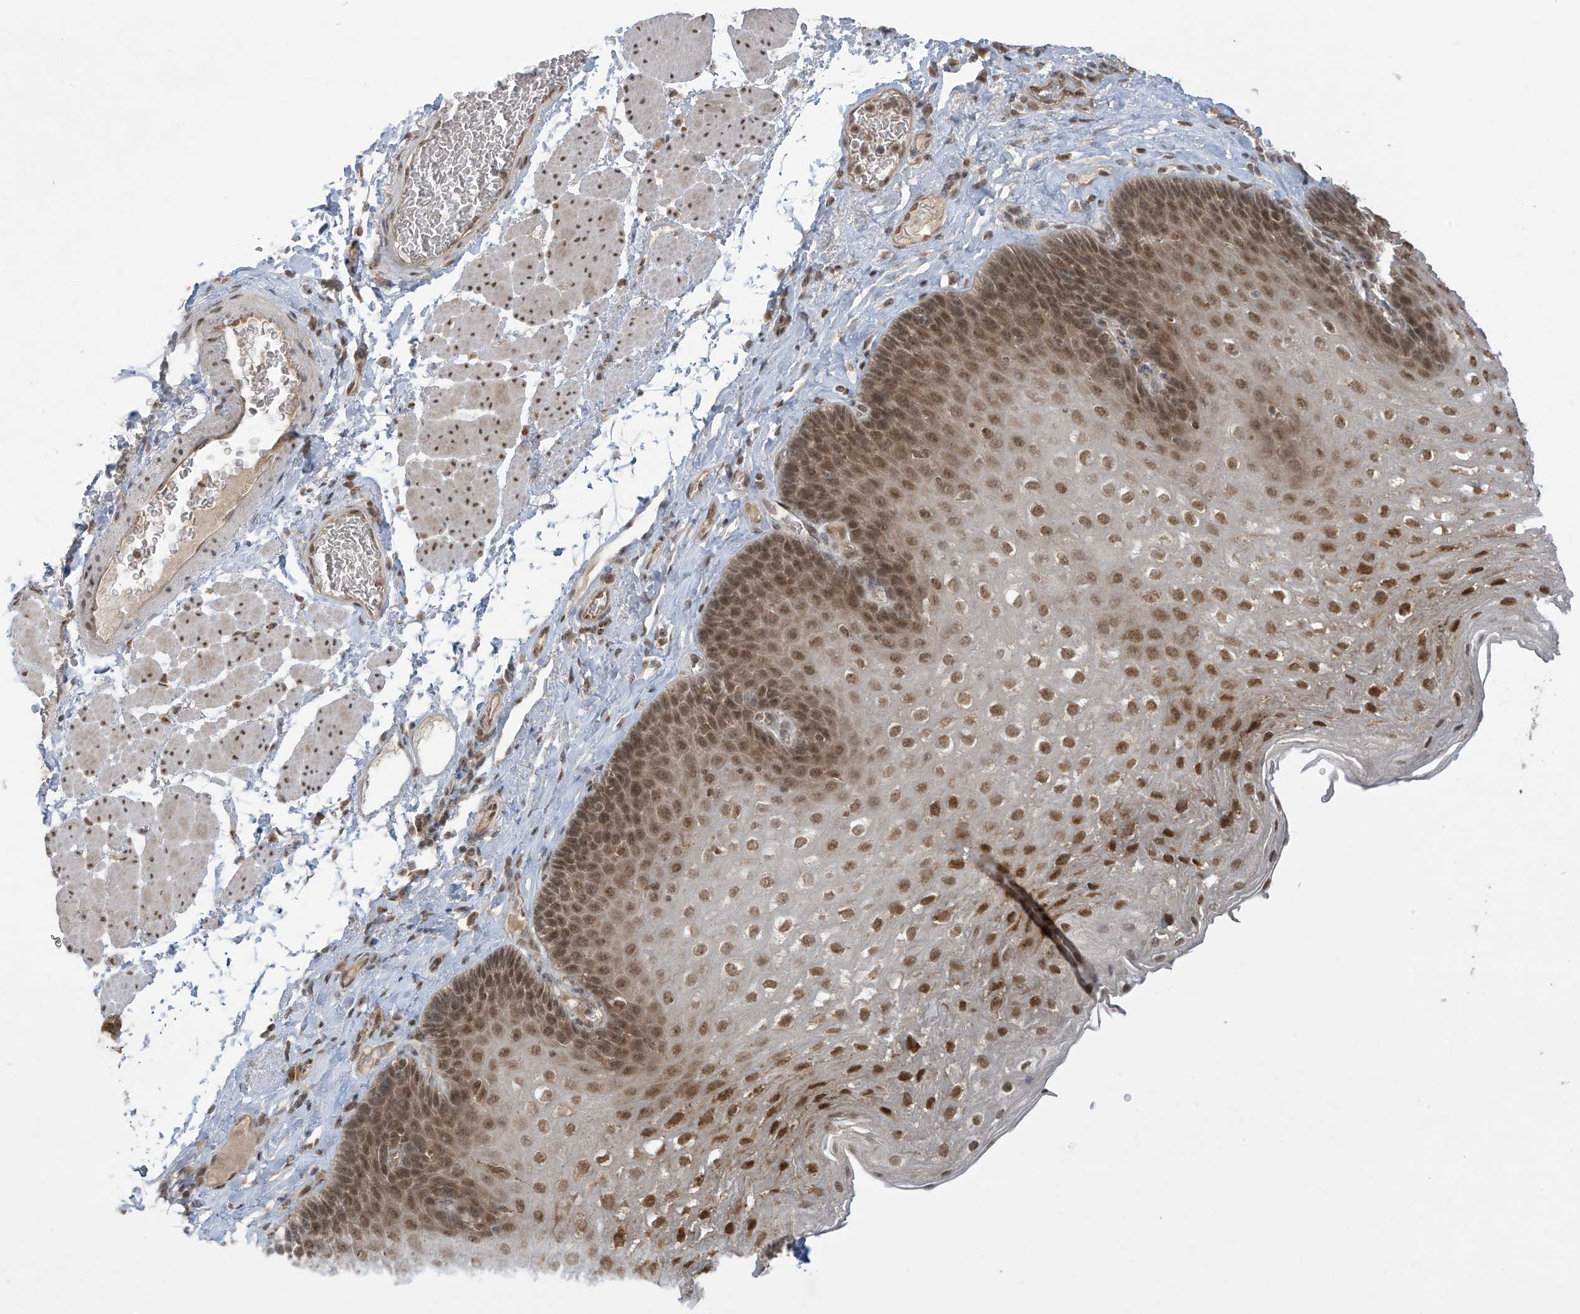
{"staining": {"intensity": "moderate", "quantity": ">75%", "location": "nuclear"}, "tissue": "esophagus", "cell_type": "Squamous epithelial cells", "image_type": "normal", "snomed": [{"axis": "morphology", "description": "Normal tissue, NOS"}, {"axis": "topography", "description": "Esophagus"}], "caption": "Esophagus stained with DAB IHC demonstrates medium levels of moderate nuclear positivity in approximately >75% of squamous epithelial cells. (brown staining indicates protein expression, while blue staining denotes nuclei).", "gene": "LCOR", "patient": {"sex": "female", "age": 66}}